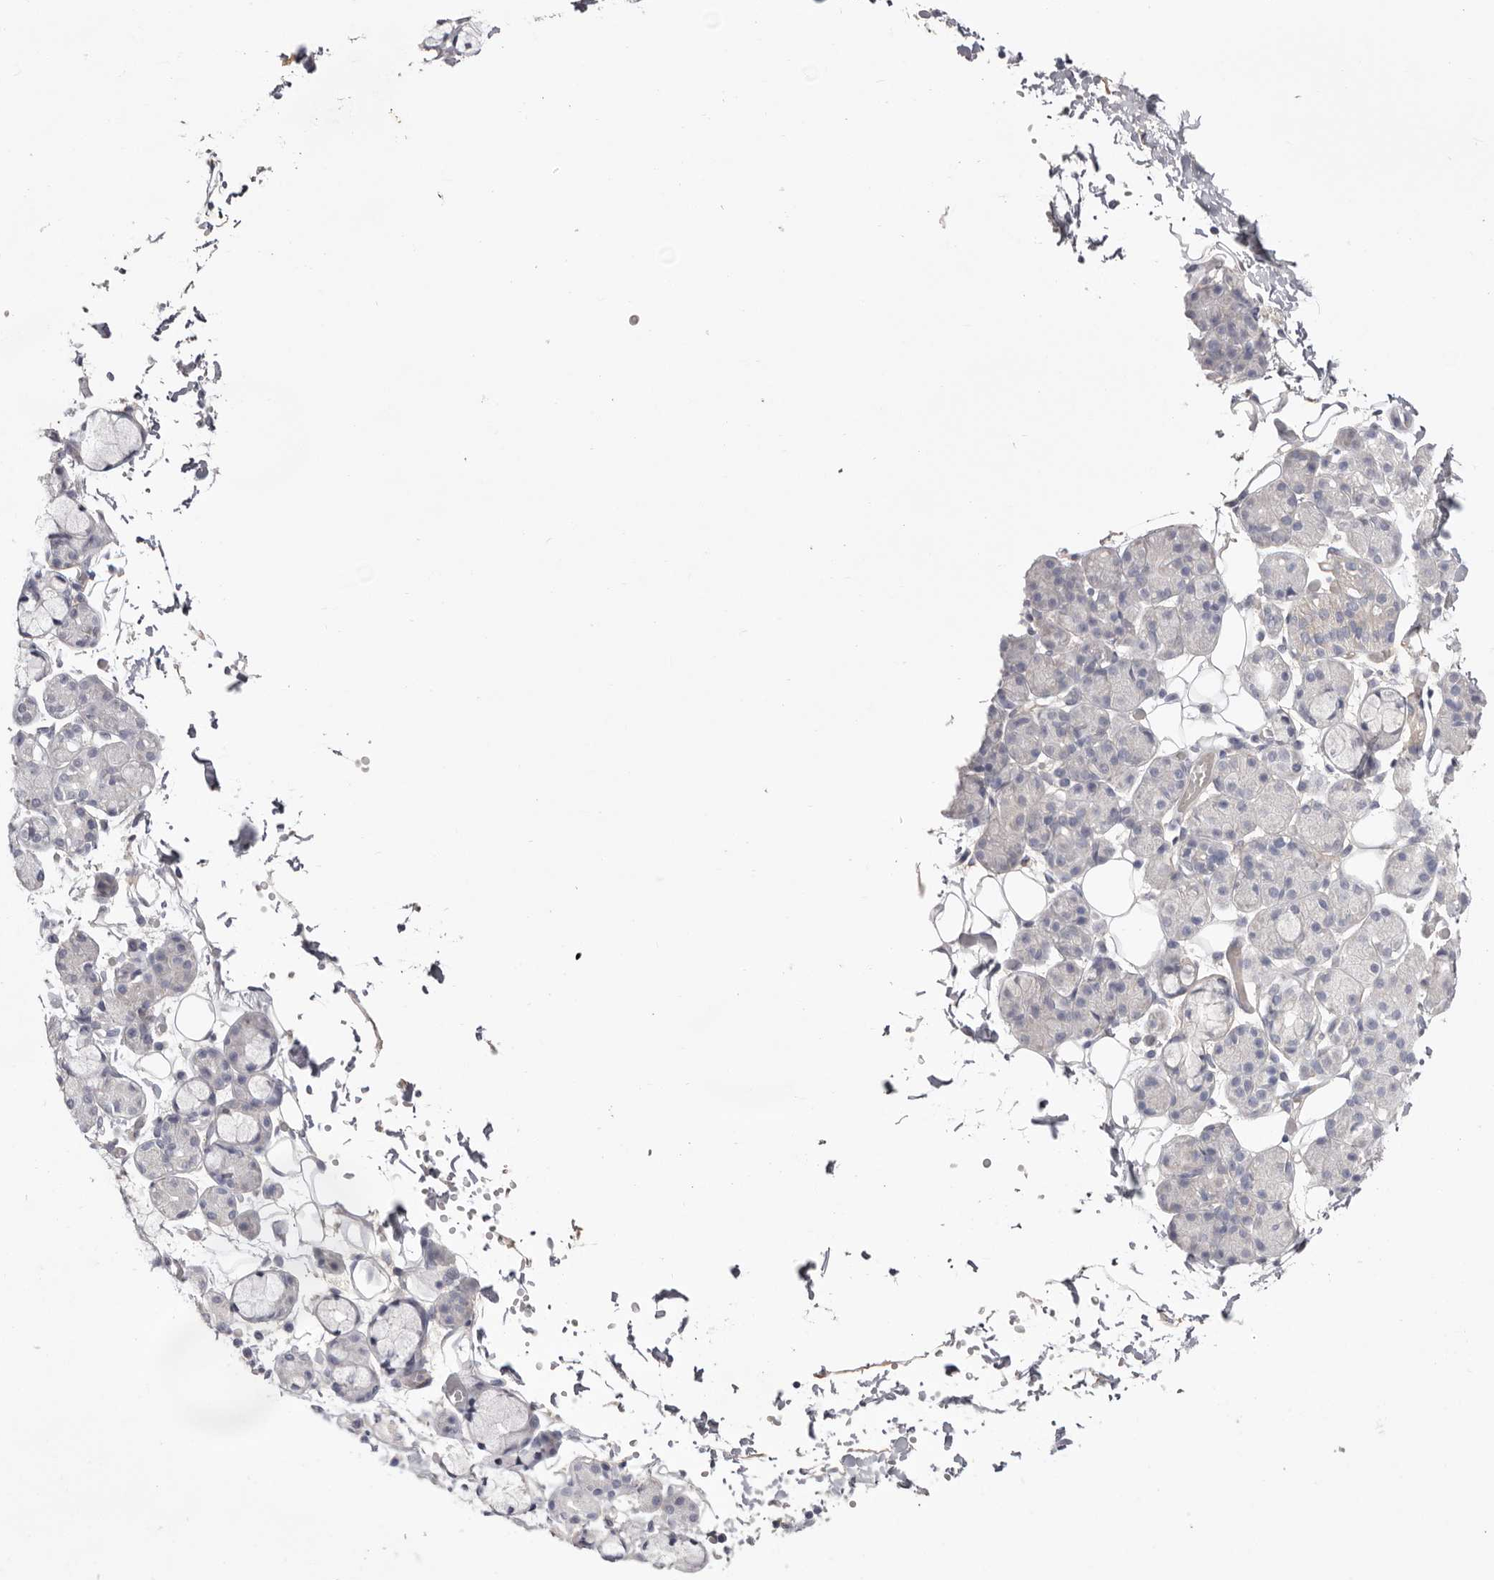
{"staining": {"intensity": "negative", "quantity": "none", "location": "none"}, "tissue": "salivary gland", "cell_type": "Glandular cells", "image_type": "normal", "snomed": [{"axis": "morphology", "description": "Normal tissue, NOS"}, {"axis": "topography", "description": "Salivary gland"}], "caption": "Salivary gland stained for a protein using immunohistochemistry (IHC) reveals no positivity glandular cells.", "gene": "LRRC66", "patient": {"sex": "male", "age": 63}}